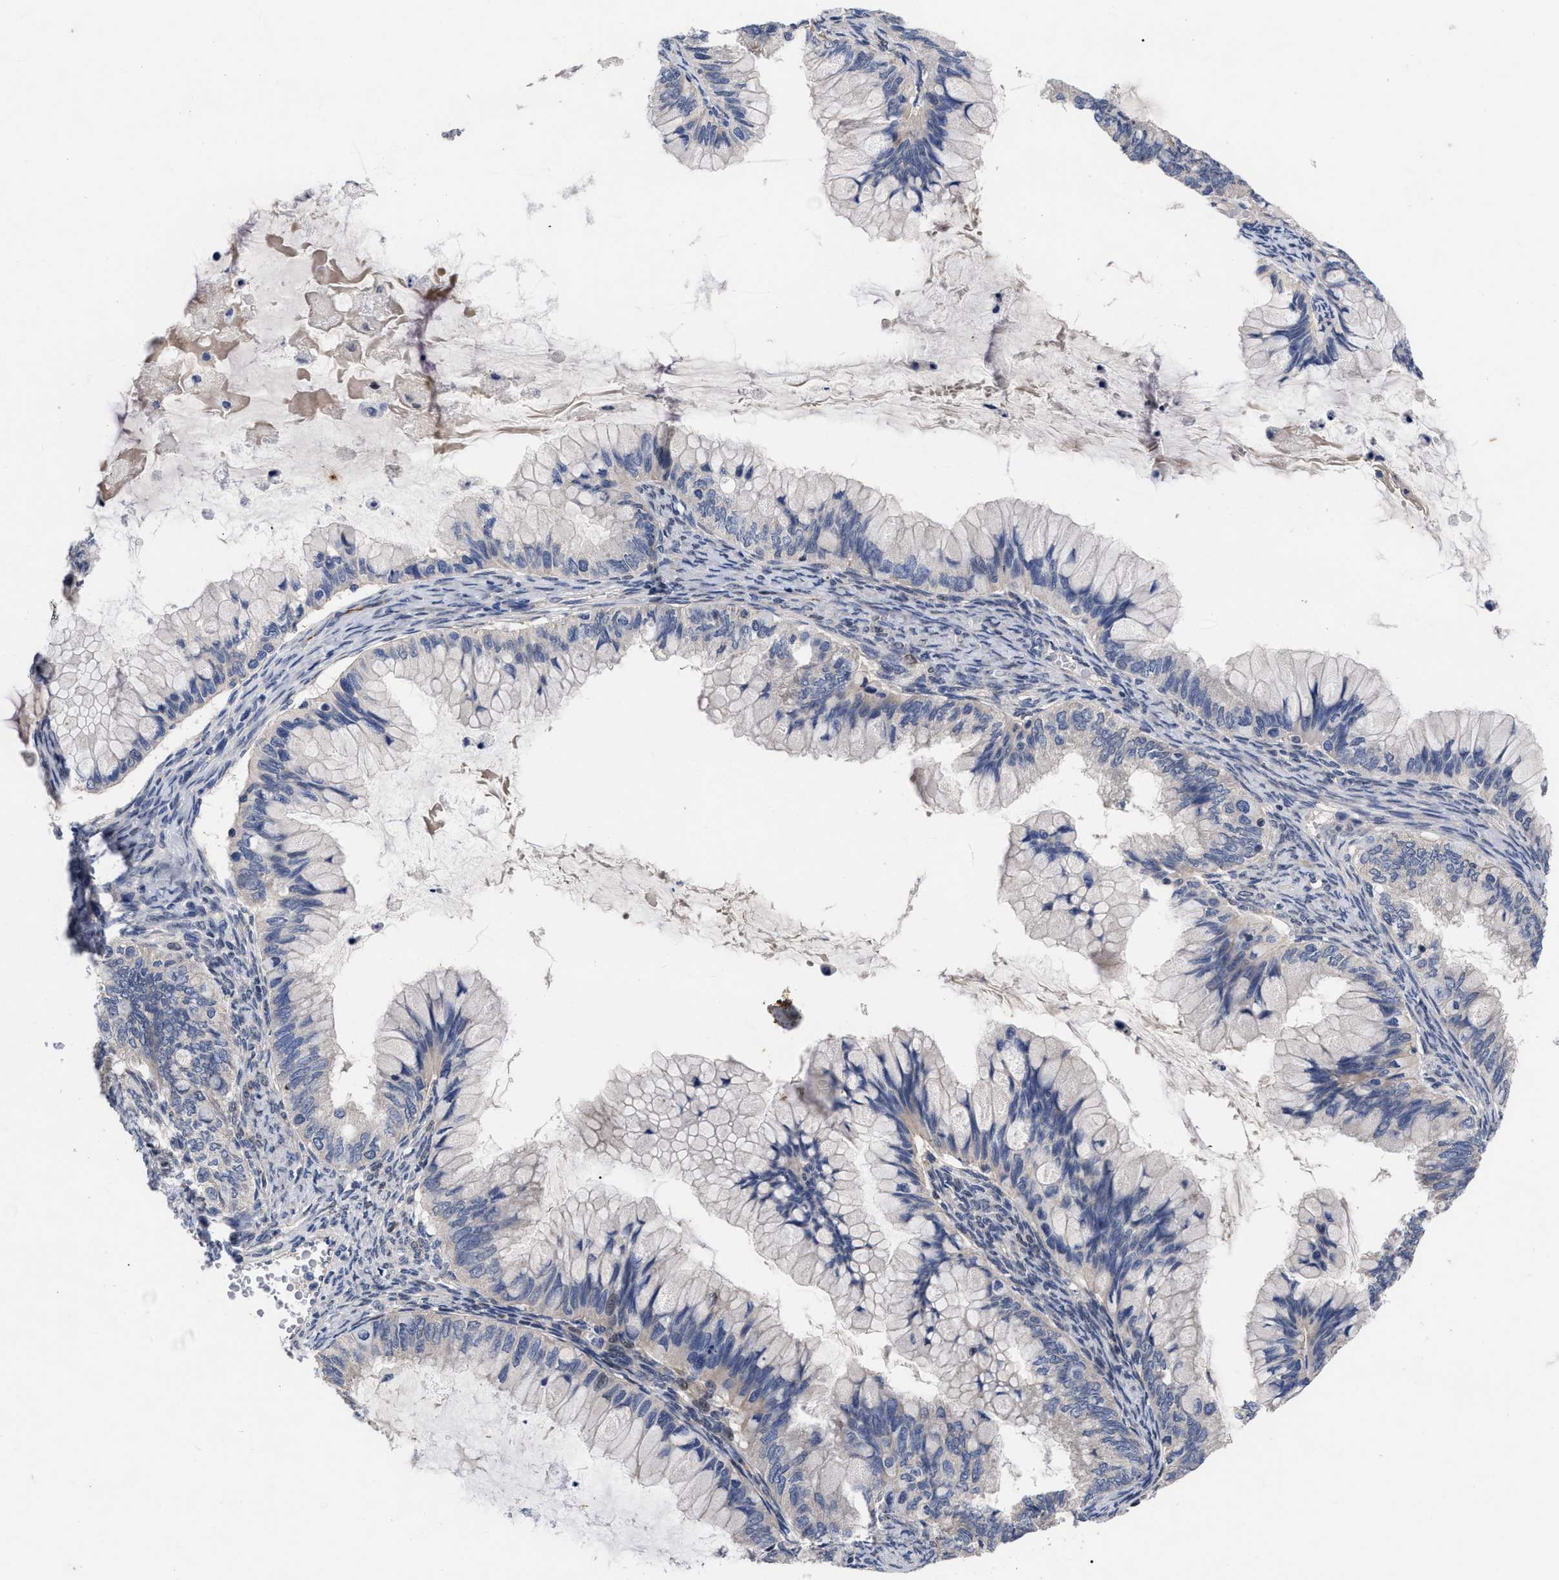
{"staining": {"intensity": "negative", "quantity": "none", "location": "none"}, "tissue": "ovarian cancer", "cell_type": "Tumor cells", "image_type": "cancer", "snomed": [{"axis": "morphology", "description": "Cystadenocarcinoma, mucinous, NOS"}, {"axis": "topography", "description": "Ovary"}], "caption": "DAB (3,3'-diaminobenzidine) immunohistochemical staining of human ovarian cancer displays no significant expression in tumor cells.", "gene": "CCN5", "patient": {"sex": "female", "age": 80}}